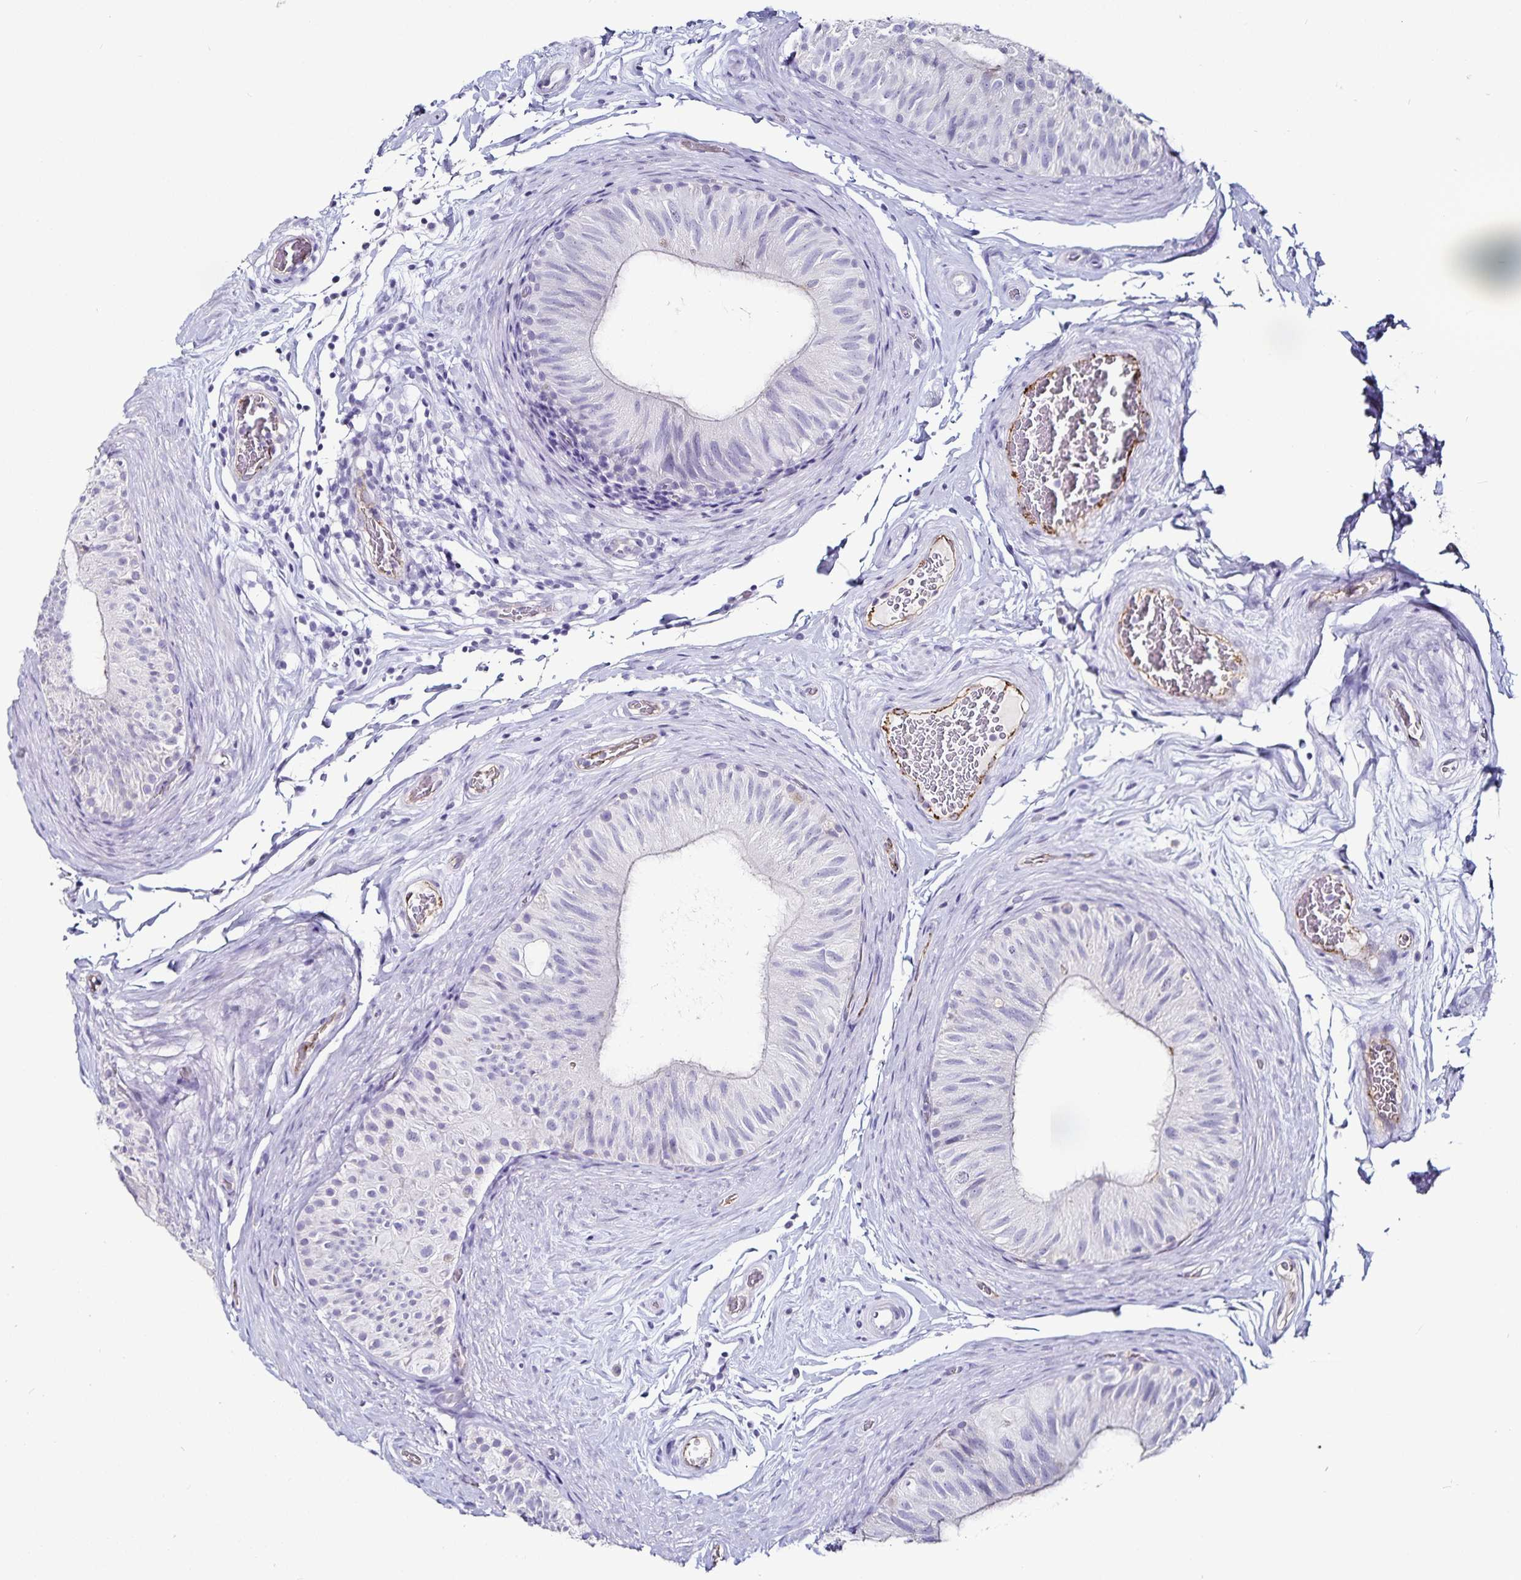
{"staining": {"intensity": "negative", "quantity": "none", "location": "none"}, "tissue": "epididymis", "cell_type": "Glandular cells", "image_type": "normal", "snomed": [{"axis": "morphology", "description": "Normal tissue, NOS"}, {"axis": "topography", "description": "Epididymis, spermatic cord, NOS"}, {"axis": "topography", "description": "Epididymis"}], "caption": "IHC of unremarkable epididymis exhibits no staining in glandular cells. (Stains: DAB immunohistochemistry (IHC) with hematoxylin counter stain, Microscopy: brightfield microscopy at high magnification).", "gene": "TSPAN7", "patient": {"sex": "male", "age": 31}}